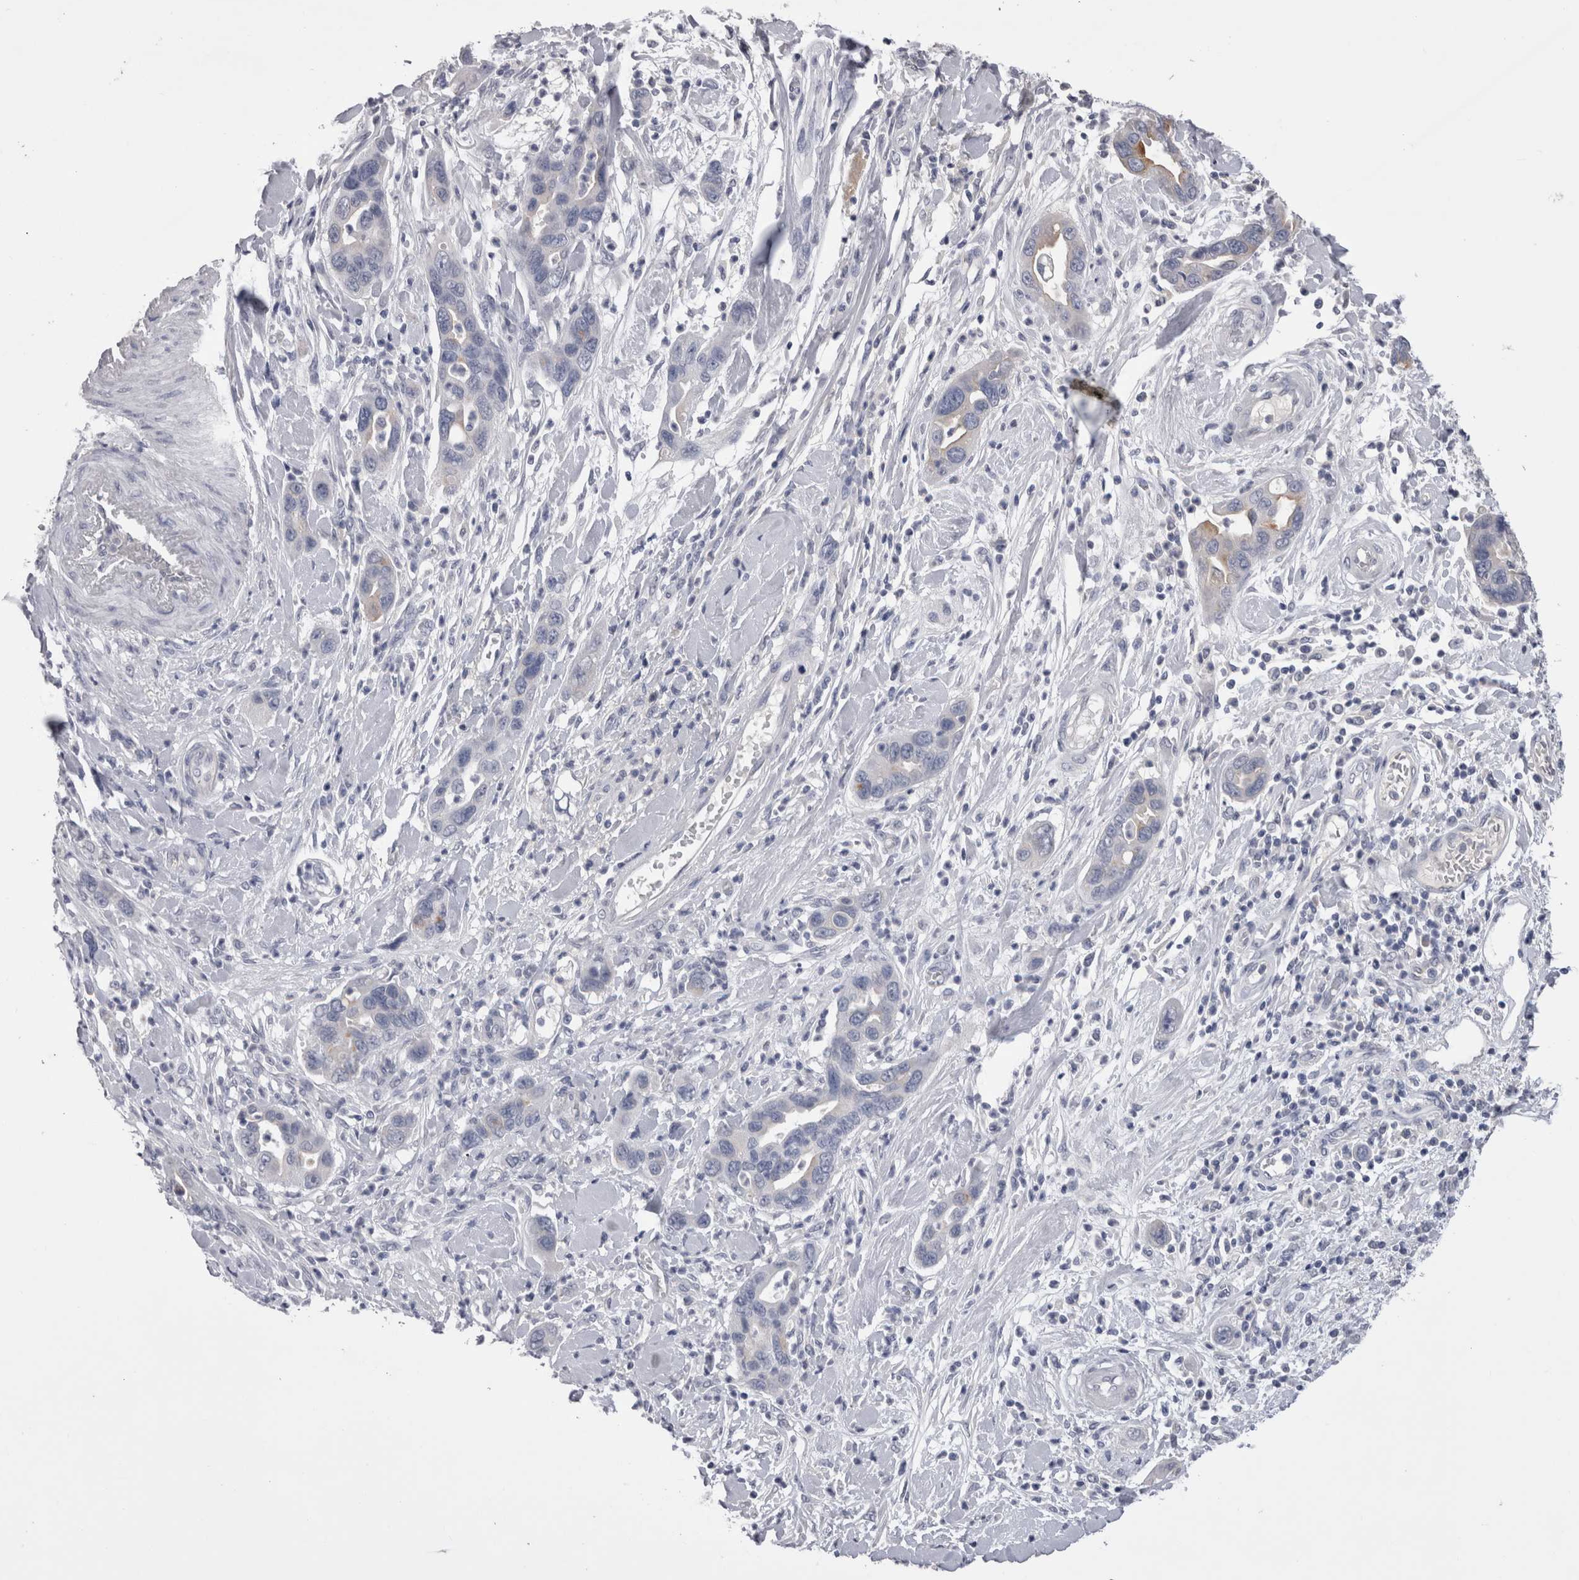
{"staining": {"intensity": "negative", "quantity": "none", "location": "none"}, "tissue": "pancreatic cancer", "cell_type": "Tumor cells", "image_type": "cancer", "snomed": [{"axis": "morphology", "description": "Adenocarcinoma, NOS"}, {"axis": "topography", "description": "Pancreas"}], "caption": "A photomicrograph of human pancreatic cancer is negative for staining in tumor cells. (Immunohistochemistry (ihc), brightfield microscopy, high magnification).", "gene": "CDHR5", "patient": {"sex": "female", "age": 71}}